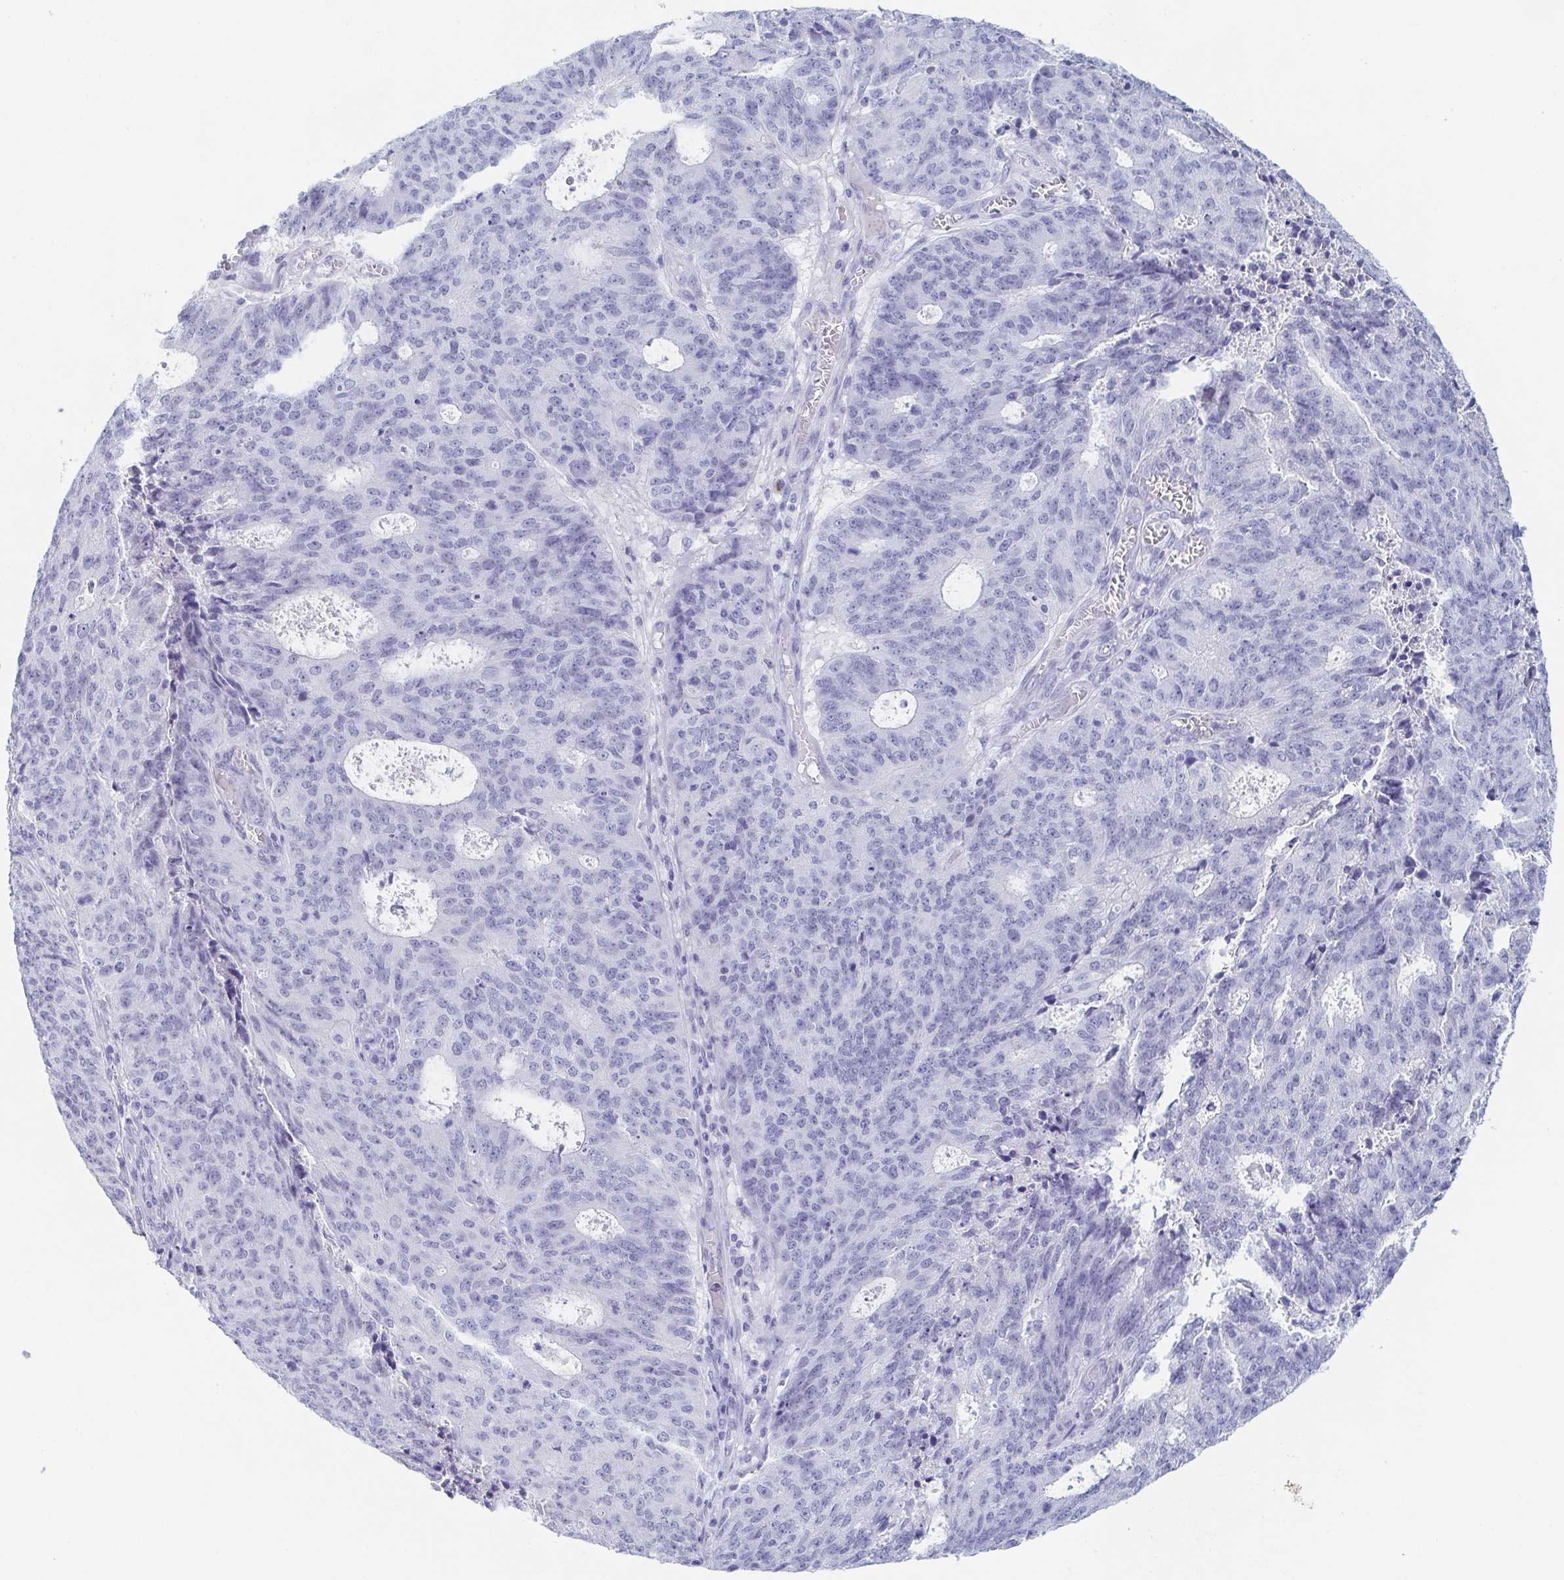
{"staining": {"intensity": "negative", "quantity": "none", "location": "none"}, "tissue": "endometrial cancer", "cell_type": "Tumor cells", "image_type": "cancer", "snomed": [{"axis": "morphology", "description": "Adenocarcinoma, NOS"}, {"axis": "topography", "description": "Endometrium"}], "caption": "Immunohistochemistry micrograph of neoplastic tissue: endometrial adenocarcinoma stained with DAB (3,3'-diaminobenzidine) demonstrates no significant protein staining in tumor cells.", "gene": "REG4", "patient": {"sex": "female", "age": 82}}